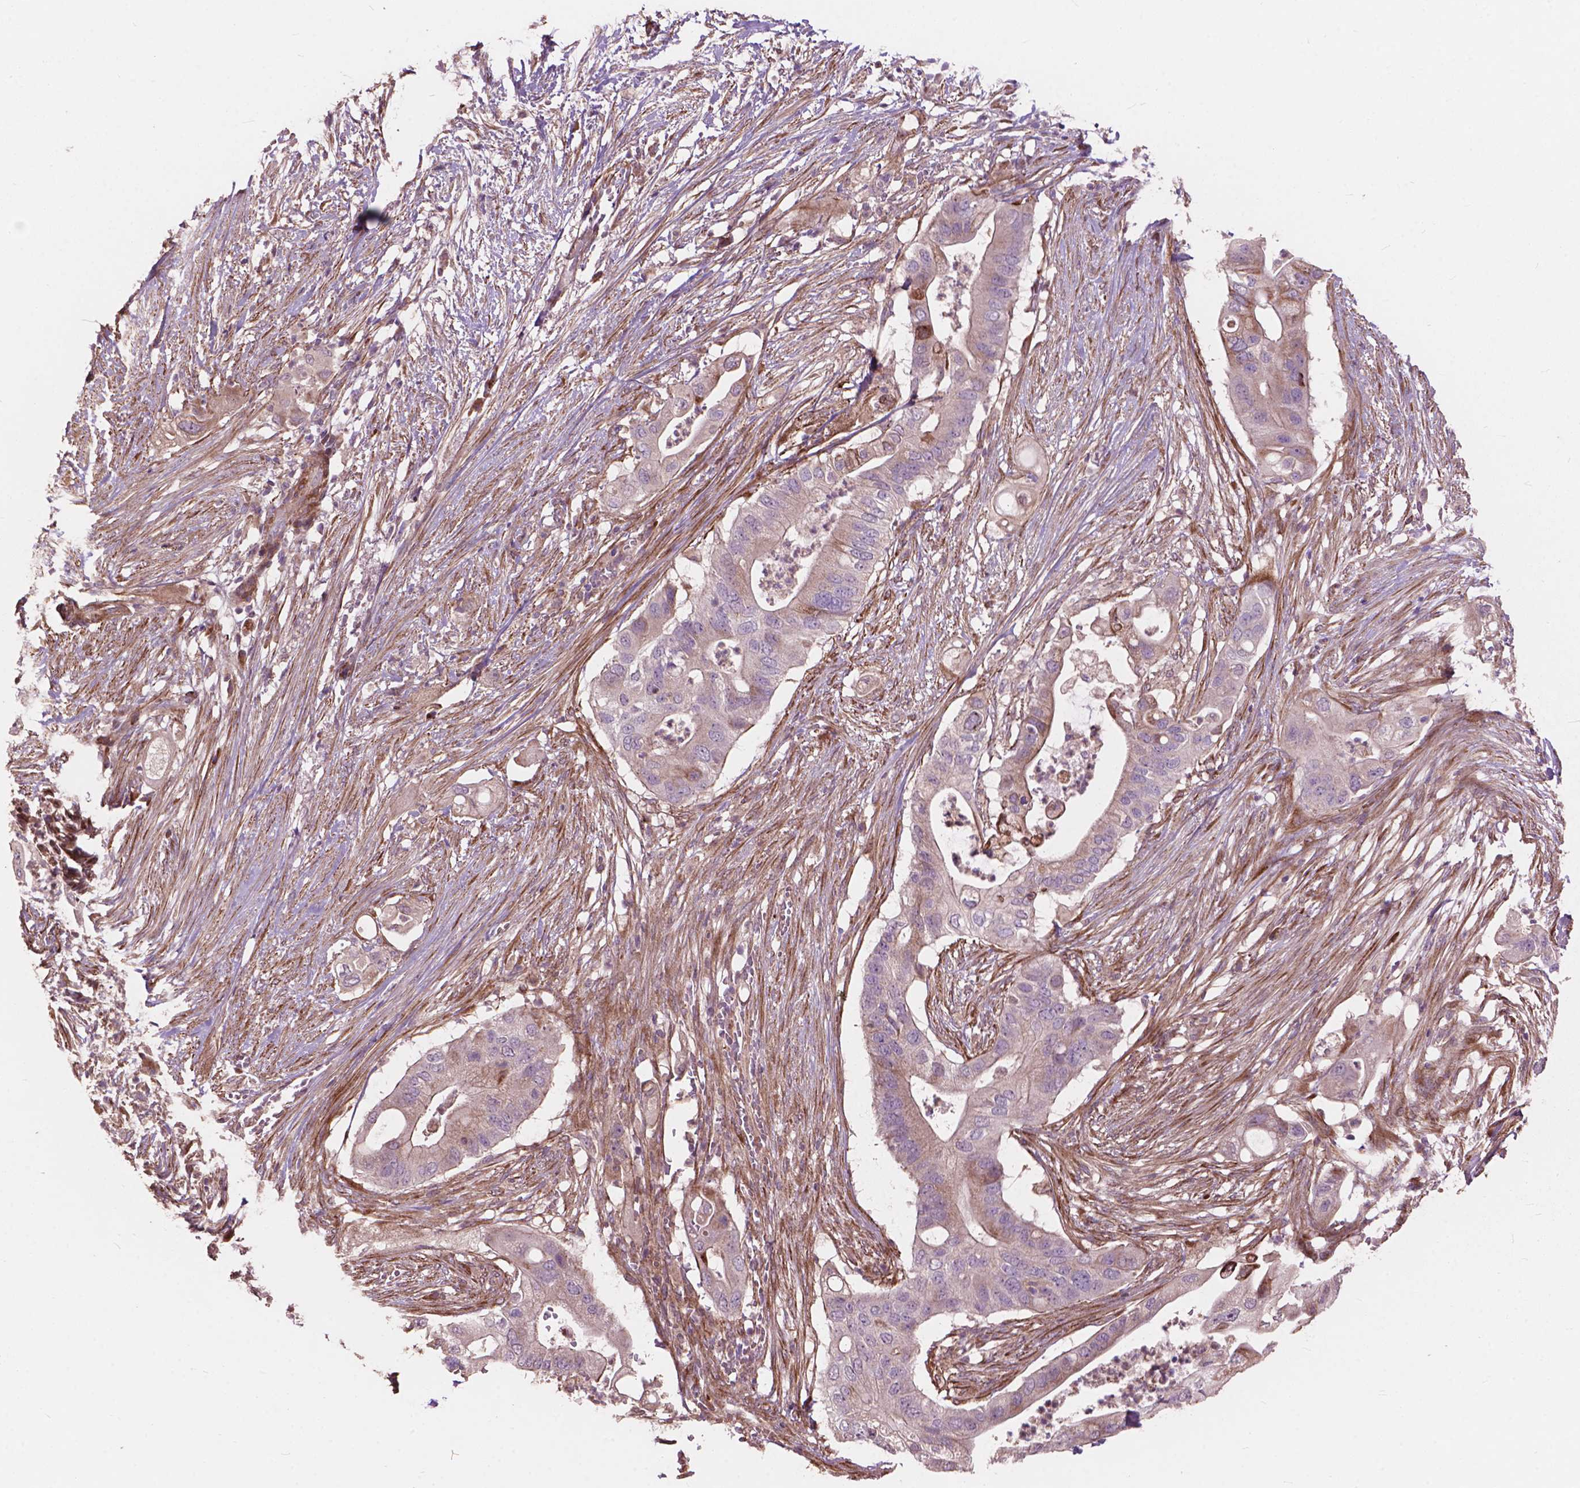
{"staining": {"intensity": "negative", "quantity": "none", "location": "none"}, "tissue": "pancreatic cancer", "cell_type": "Tumor cells", "image_type": "cancer", "snomed": [{"axis": "morphology", "description": "Adenocarcinoma, NOS"}, {"axis": "topography", "description": "Pancreas"}], "caption": "Immunohistochemistry (IHC) of human pancreatic cancer shows no positivity in tumor cells.", "gene": "FNIP1", "patient": {"sex": "female", "age": 72}}